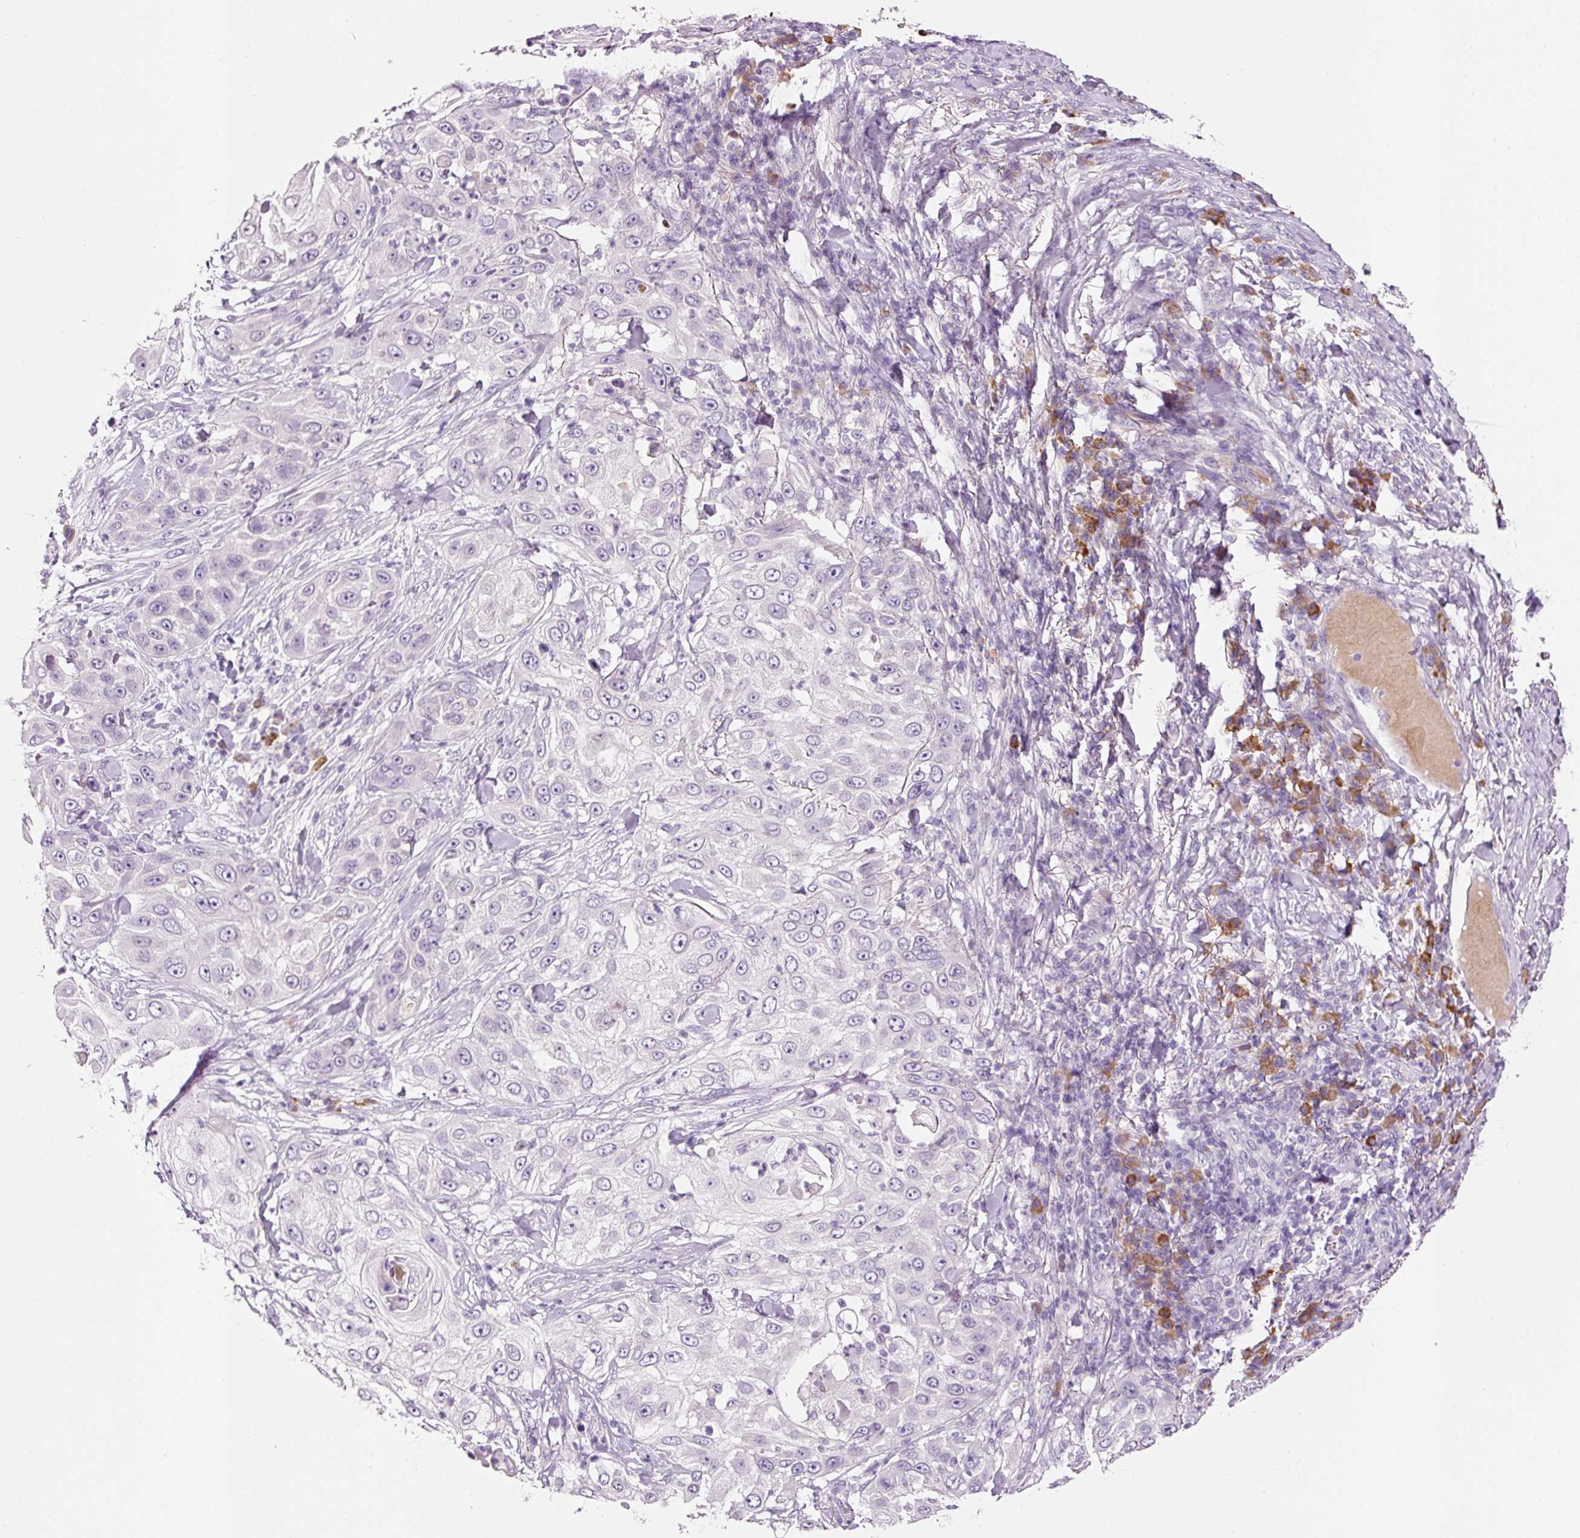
{"staining": {"intensity": "negative", "quantity": "none", "location": "none"}, "tissue": "skin cancer", "cell_type": "Tumor cells", "image_type": "cancer", "snomed": [{"axis": "morphology", "description": "Squamous cell carcinoma, NOS"}, {"axis": "topography", "description": "Skin"}], "caption": "Immunohistochemical staining of human skin cancer (squamous cell carcinoma) demonstrates no significant expression in tumor cells. The staining was performed using DAB (3,3'-diaminobenzidine) to visualize the protein expression in brown, while the nuclei were stained in blue with hematoxylin (Magnification: 20x).", "gene": "TENT5C", "patient": {"sex": "female", "age": 44}}